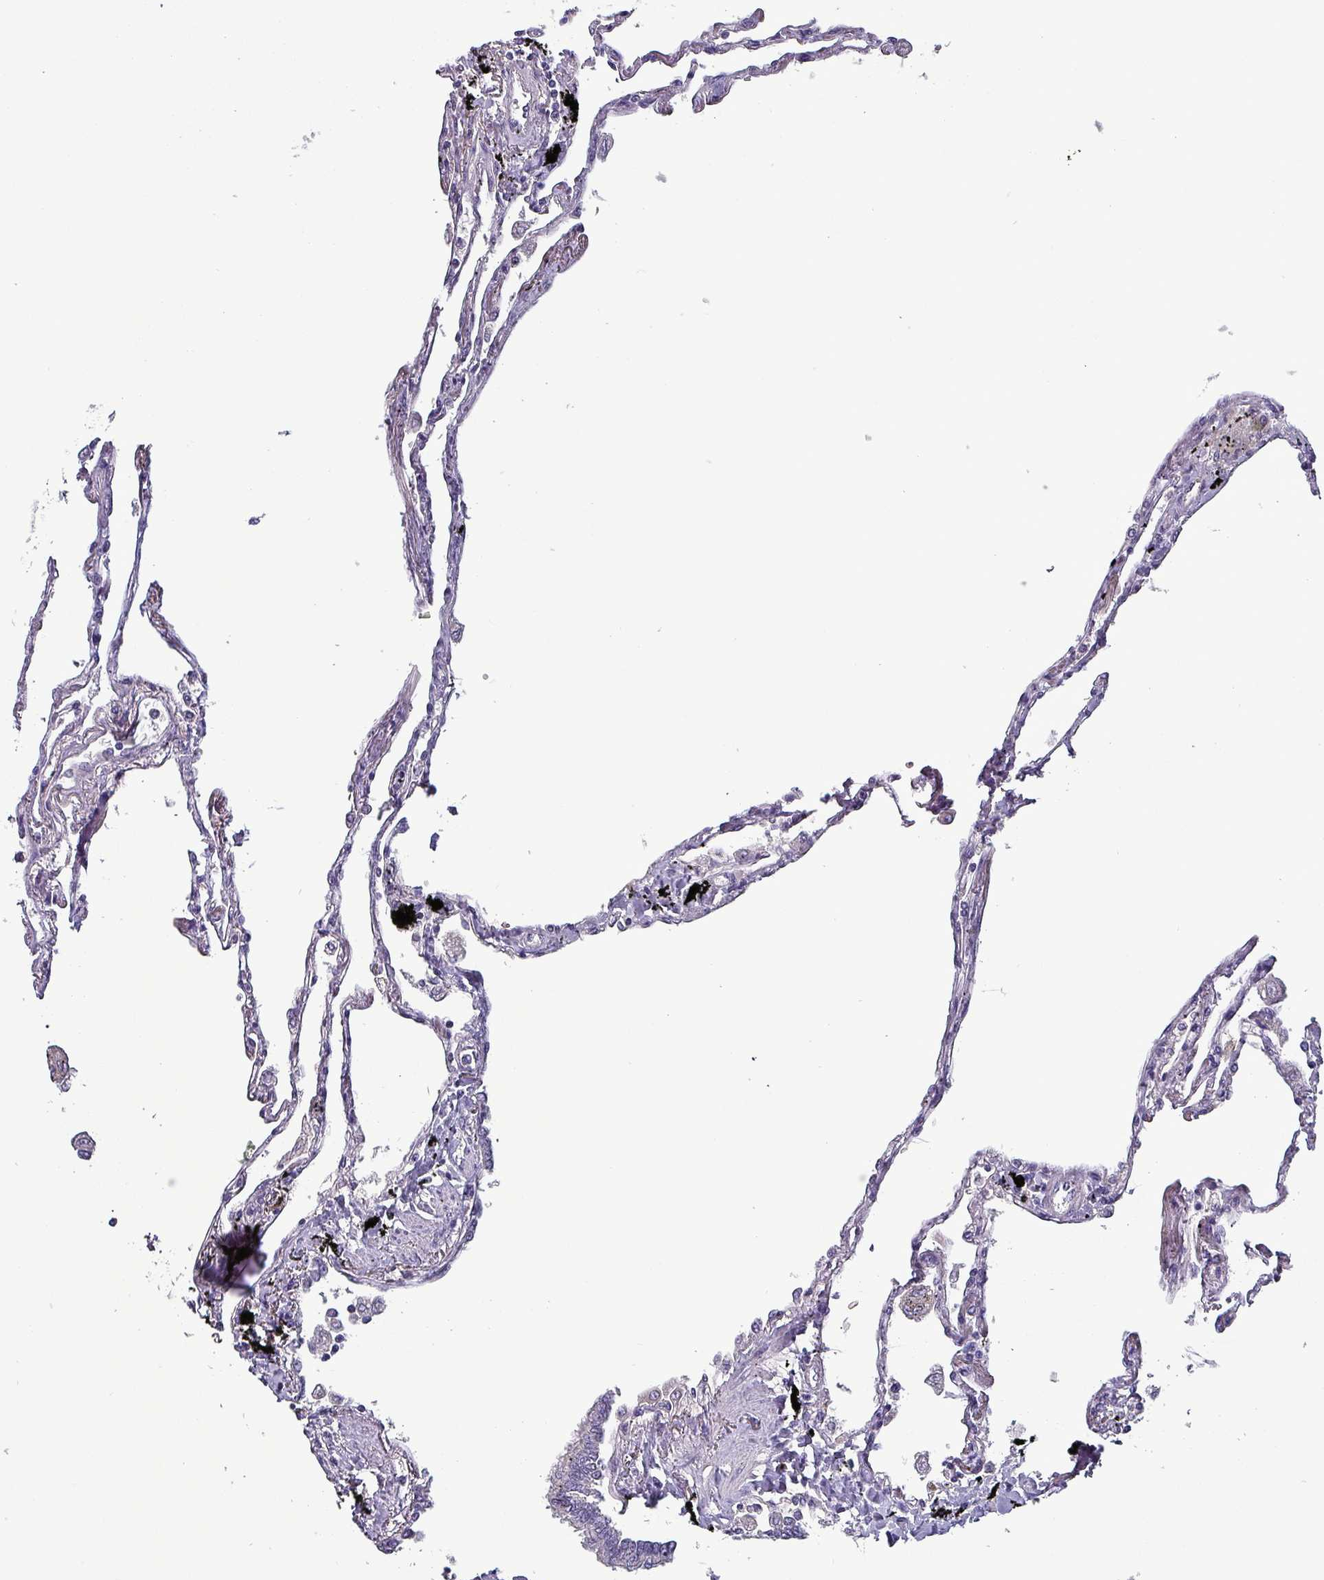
{"staining": {"intensity": "negative", "quantity": "none", "location": "none"}, "tissue": "lung", "cell_type": "Alveolar cells", "image_type": "normal", "snomed": [{"axis": "morphology", "description": "Normal tissue, NOS"}, {"axis": "topography", "description": "Lung"}], "caption": "IHC image of benign lung: human lung stained with DAB shows no significant protein expression in alveolar cells.", "gene": "HSD3B7", "patient": {"sex": "female", "age": 67}}